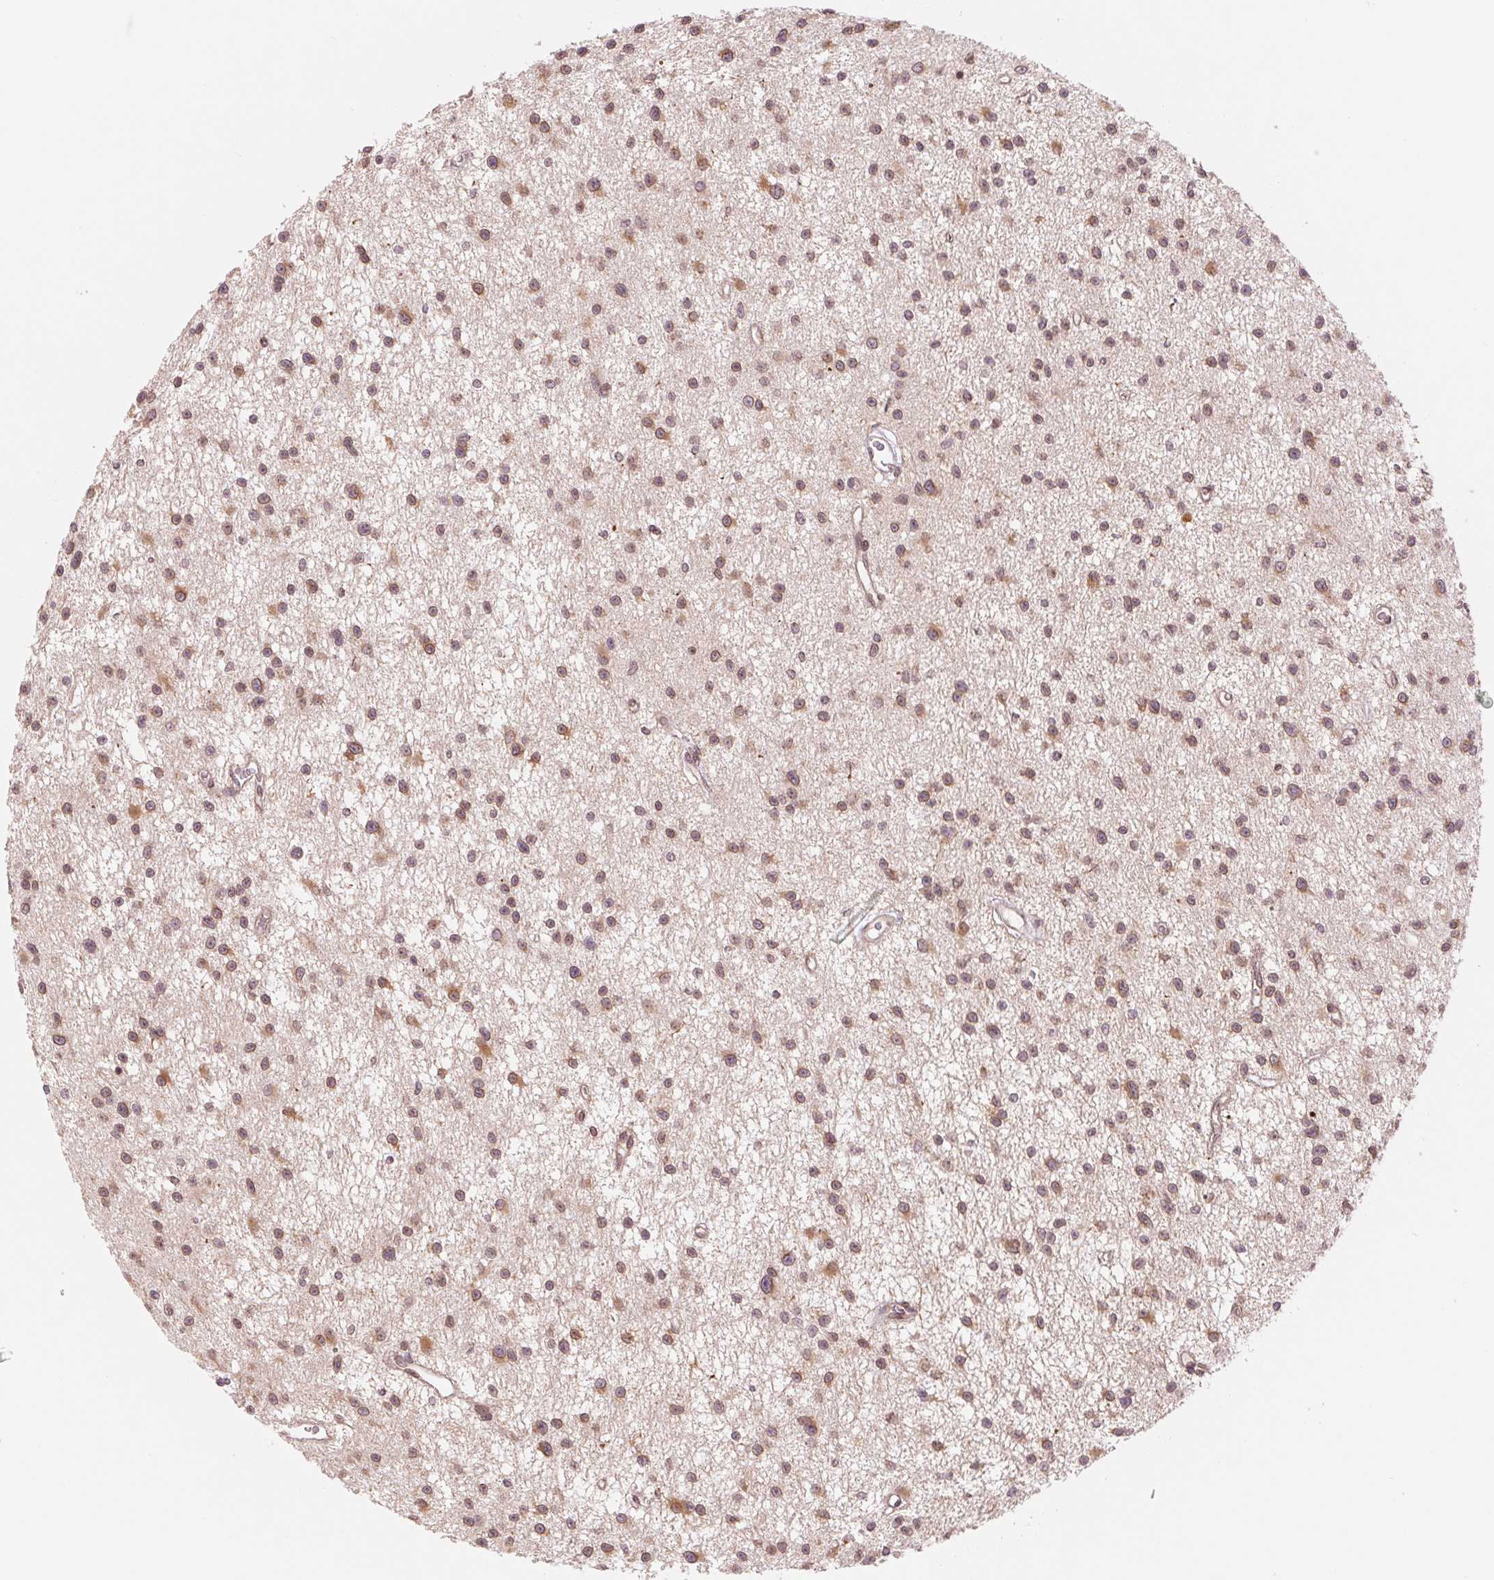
{"staining": {"intensity": "moderate", "quantity": ">75%", "location": "cytoplasmic/membranous"}, "tissue": "glioma", "cell_type": "Tumor cells", "image_type": "cancer", "snomed": [{"axis": "morphology", "description": "Glioma, malignant, Low grade"}, {"axis": "topography", "description": "Brain"}], "caption": "Human glioma stained with a protein marker displays moderate staining in tumor cells.", "gene": "TECR", "patient": {"sex": "male", "age": 43}}